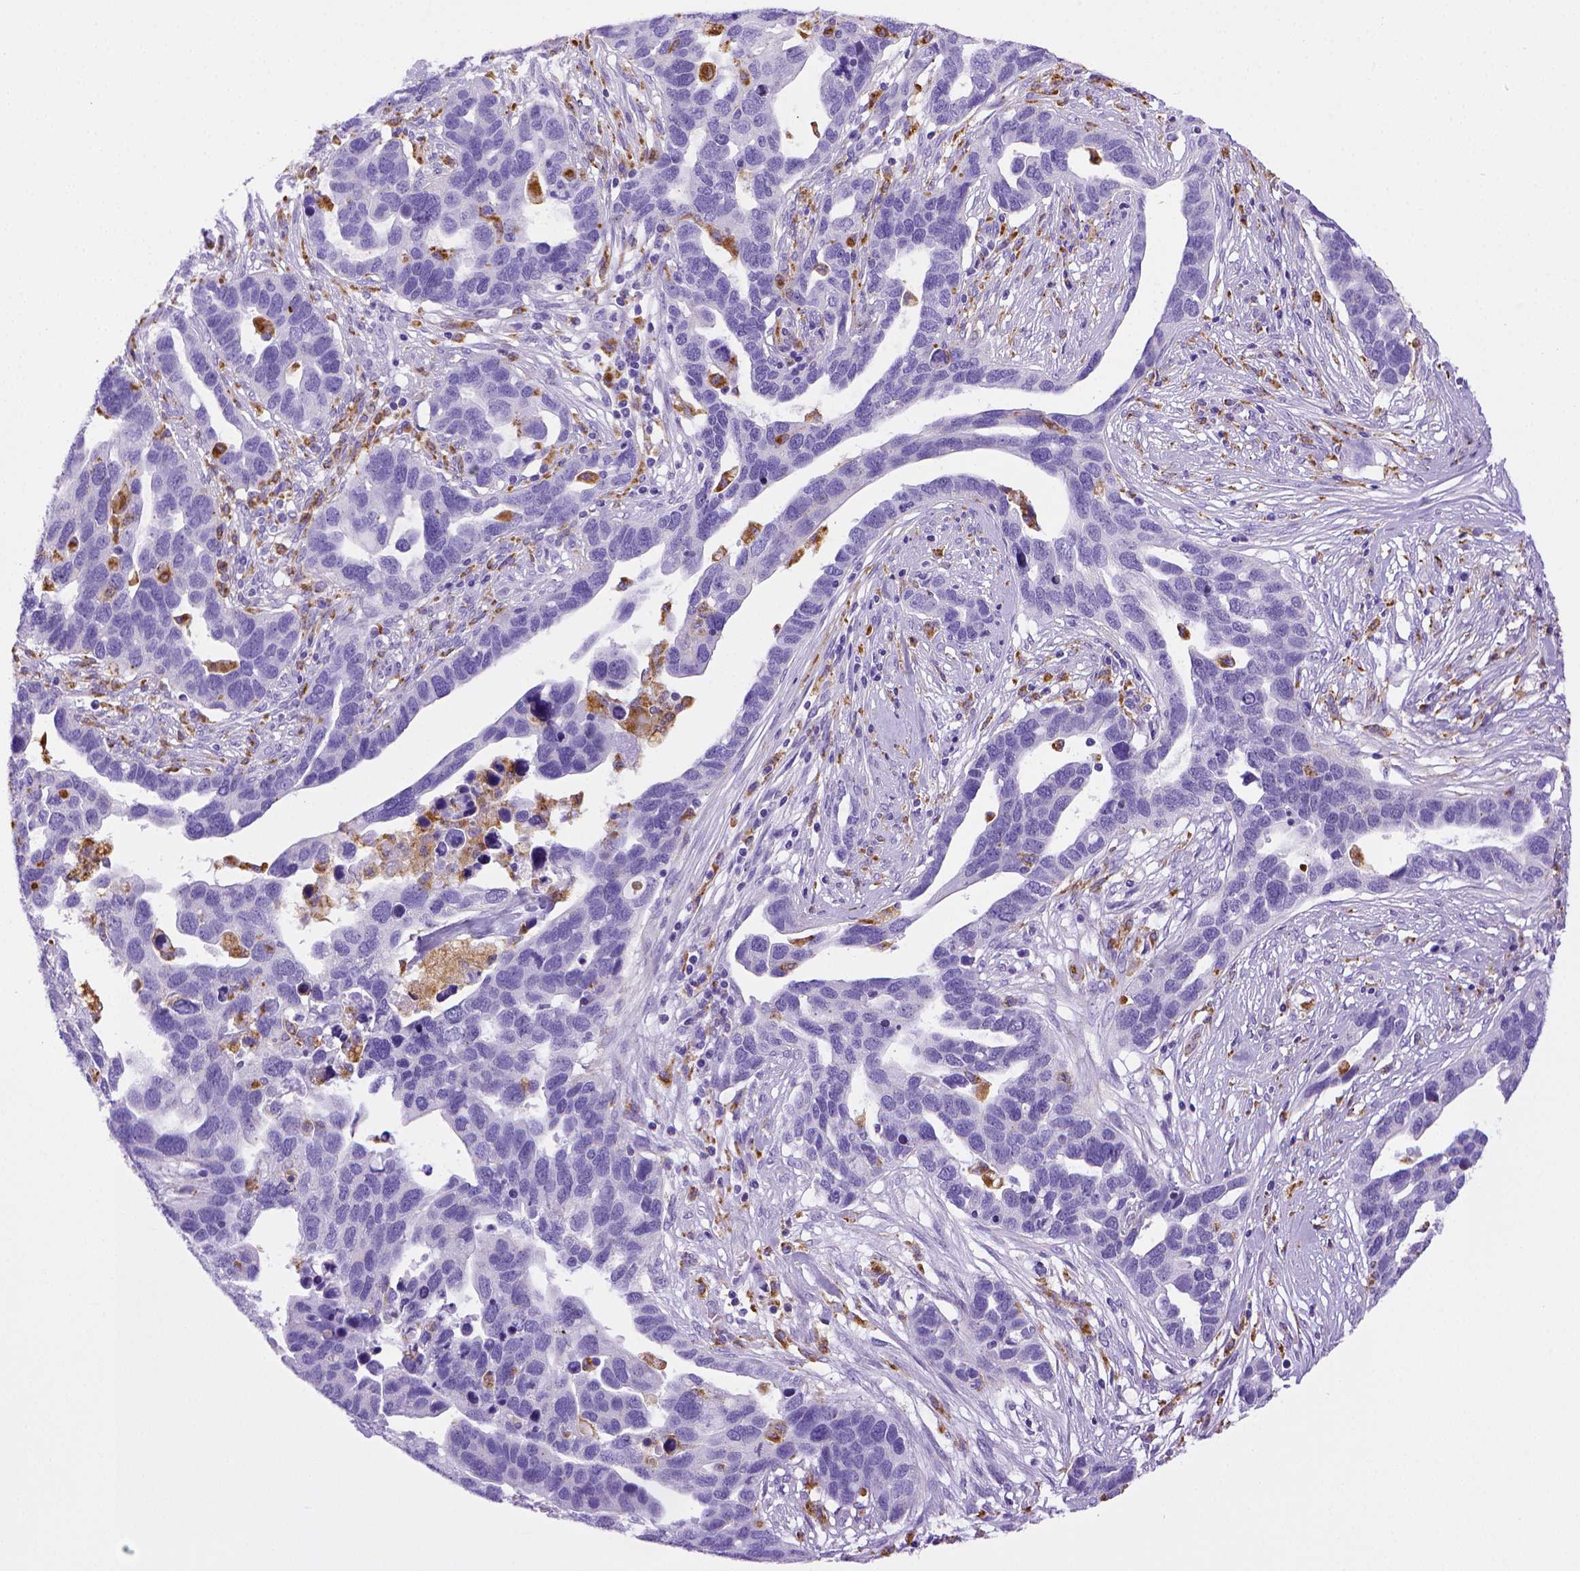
{"staining": {"intensity": "negative", "quantity": "none", "location": "none"}, "tissue": "ovarian cancer", "cell_type": "Tumor cells", "image_type": "cancer", "snomed": [{"axis": "morphology", "description": "Cystadenocarcinoma, serous, NOS"}, {"axis": "topography", "description": "Ovary"}], "caption": "There is no significant expression in tumor cells of serous cystadenocarcinoma (ovarian). (DAB (3,3'-diaminobenzidine) immunohistochemistry with hematoxylin counter stain).", "gene": "CD68", "patient": {"sex": "female", "age": 54}}